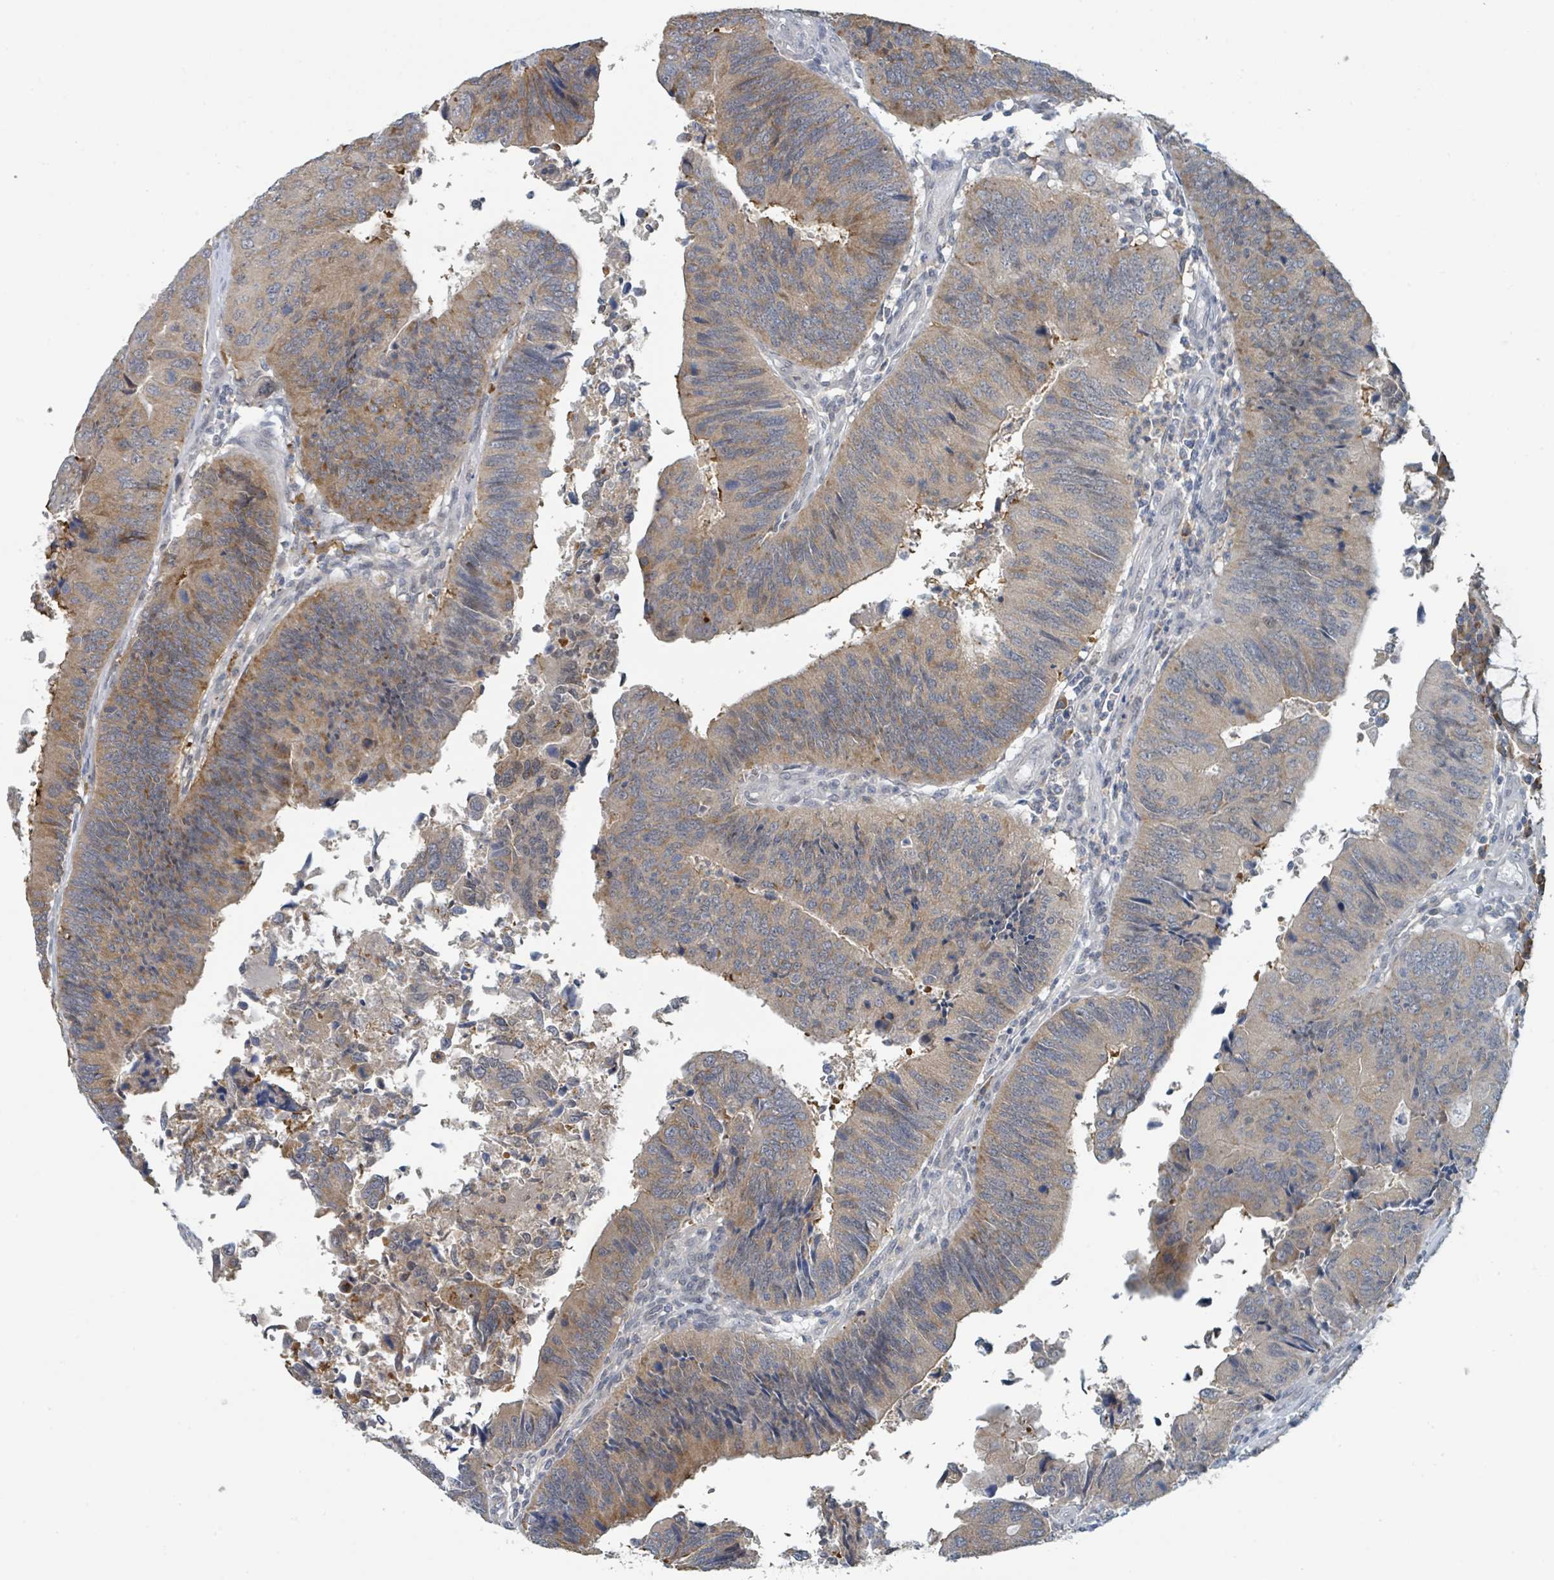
{"staining": {"intensity": "weak", "quantity": "25%-75%", "location": "cytoplasmic/membranous"}, "tissue": "colorectal cancer", "cell_type": "Tumor cells", "image_type": "cancer", "snomed": [{"axis": "morphology", "description": "Adenocarcinoma, NOS"}, {"axis": "topography", "description": "Colon"}], "caption": "The image displays immunohistochemical staining of colorectal adenocarcinoma. There is weak cytoplasmic/membranous positivity is appreciated in approximately 25%-75% of tumor cells.", "gene": "ANKRD55", "patient": {"sex": "female", "age": 67}}